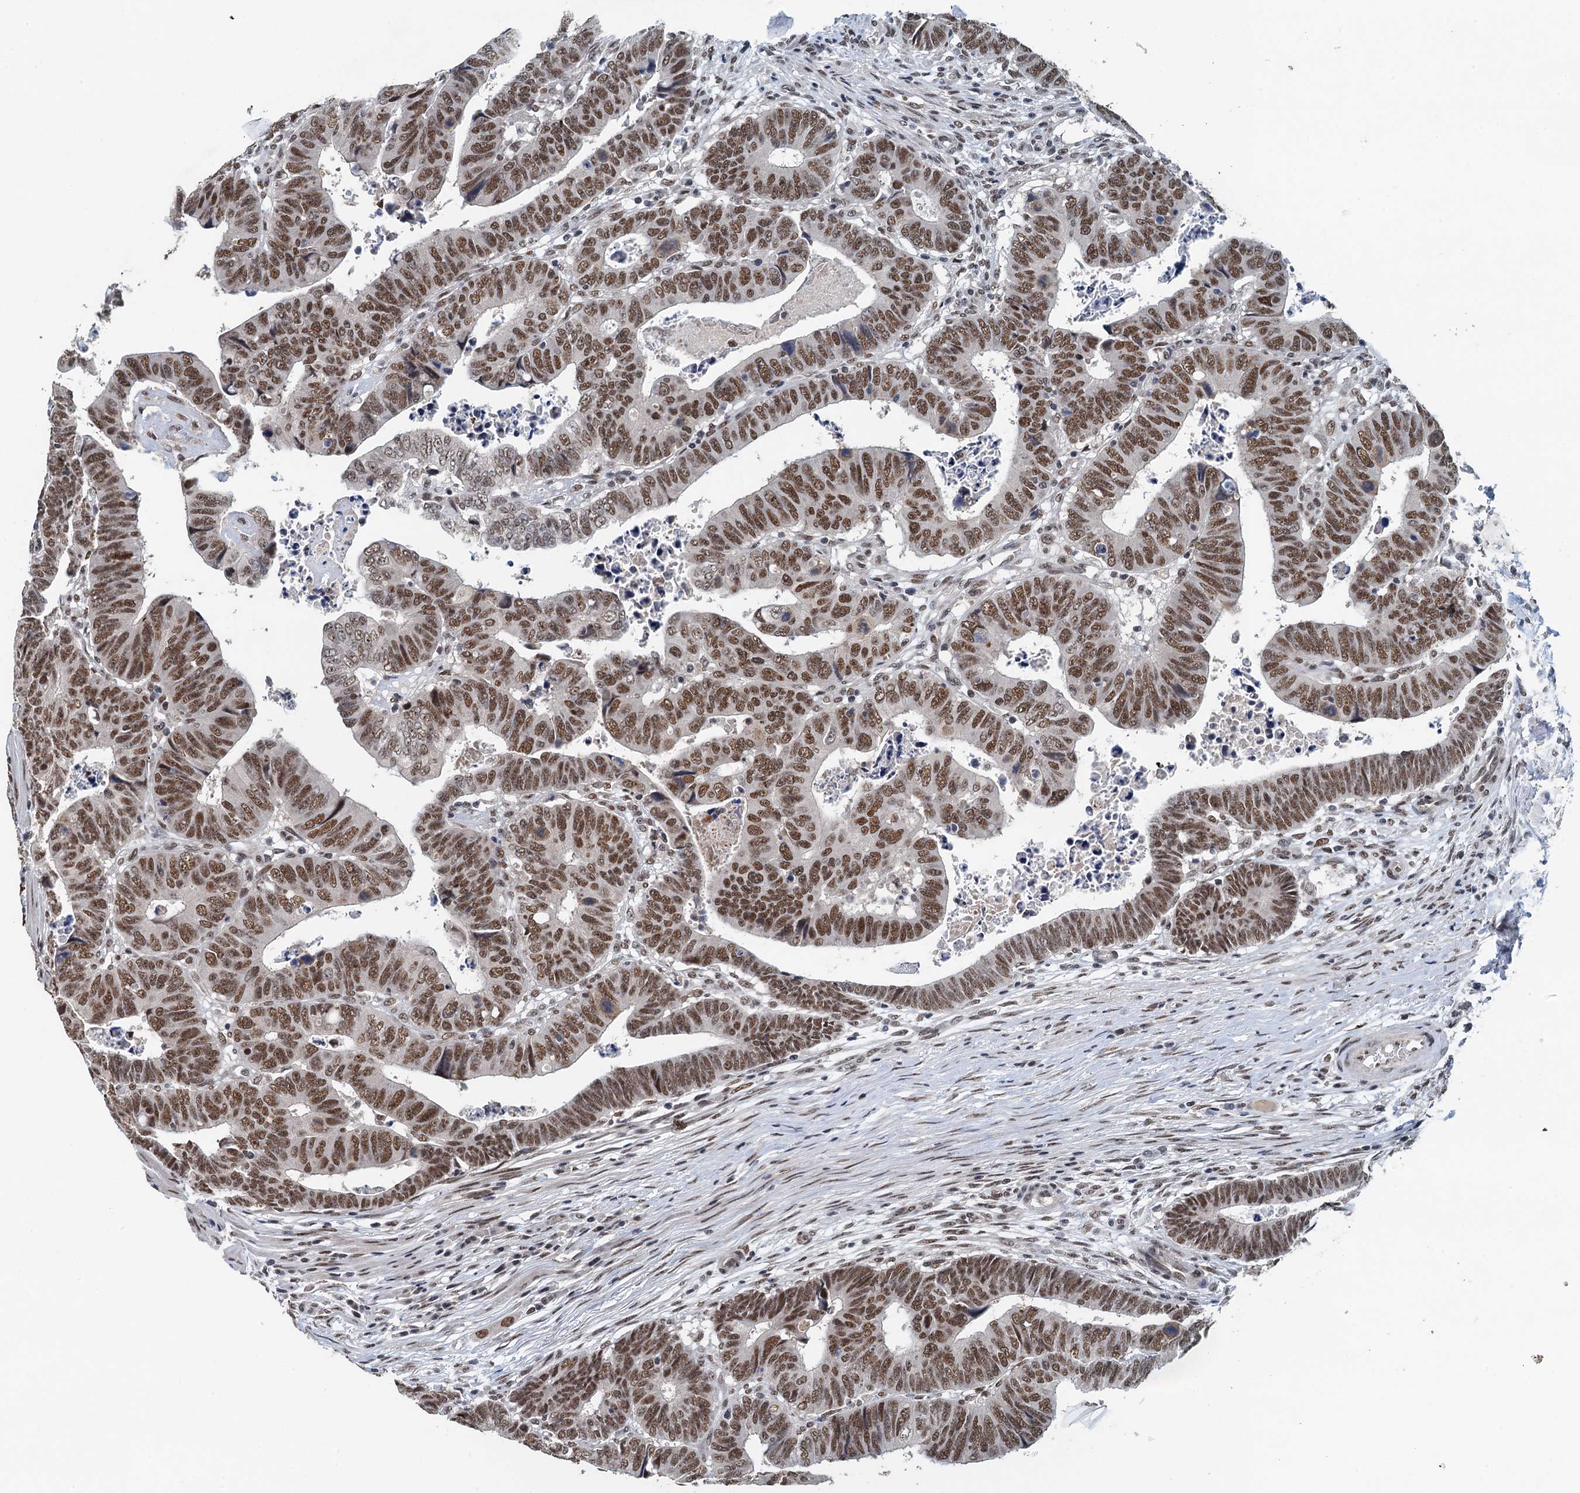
{"staining": {"intensity": "strong", "quantity": ">75%", "location": "nuclear"}, "tissue": "colorectal cancer", "cell_type": "Tumor cells", "image_type": "cancer", "snomed": [{"axis": "morphology", "description": "Normal tissue, NOS"}, {"axis": "morphology", "description": "Adenocarcinoma, NOS"}, {"axis": "topography", "description": "Rectum"}], "caption": "The immunohistochemical stain shows strong nuclear expression in tumor cells of colorectal adenocarcinoma tissue.", "gene": "MTA3", "patient": {"sex": "female", "age": 65}}